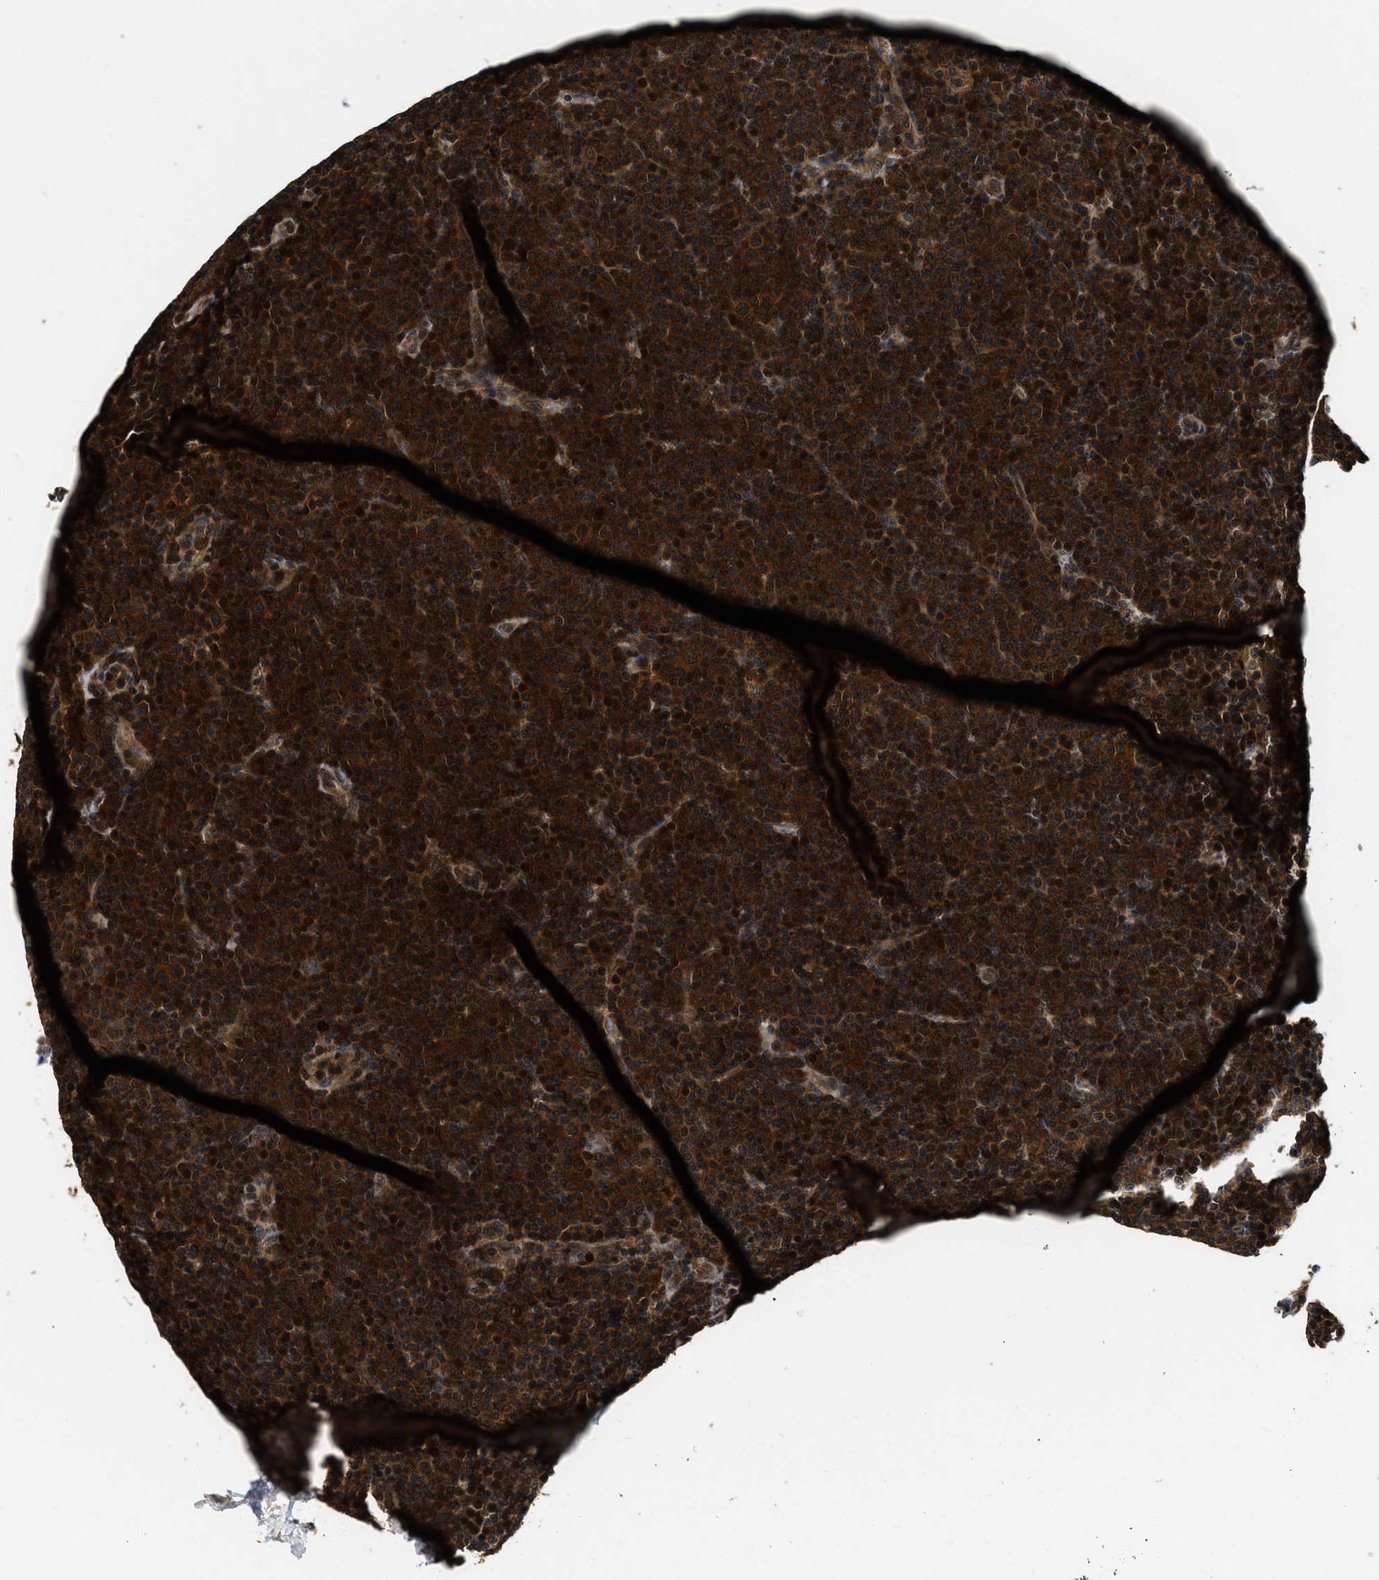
{"staining": {"intensity": "strong", "quantity": ">75%", "location": "cytoplasmic/membranous"}, "tissue": "lymphoma", "cell_type": "Tumor cells", "image_type": "cancer", "snomed": [{"axis": "morphology", "description": "Malignant lymphoma, non-Hodgkin's type, Low grade"}, {"axis": "topography", "description": "Lymph node"}], "caption": "Approximately >75% of tumor cells in human lymphoma show strong cytoplasmic/membranous protein expression as visualized by brown immunohistochemical staining.", "gene": "ADSL", "patient": {"sex": "female", "age": 67}}